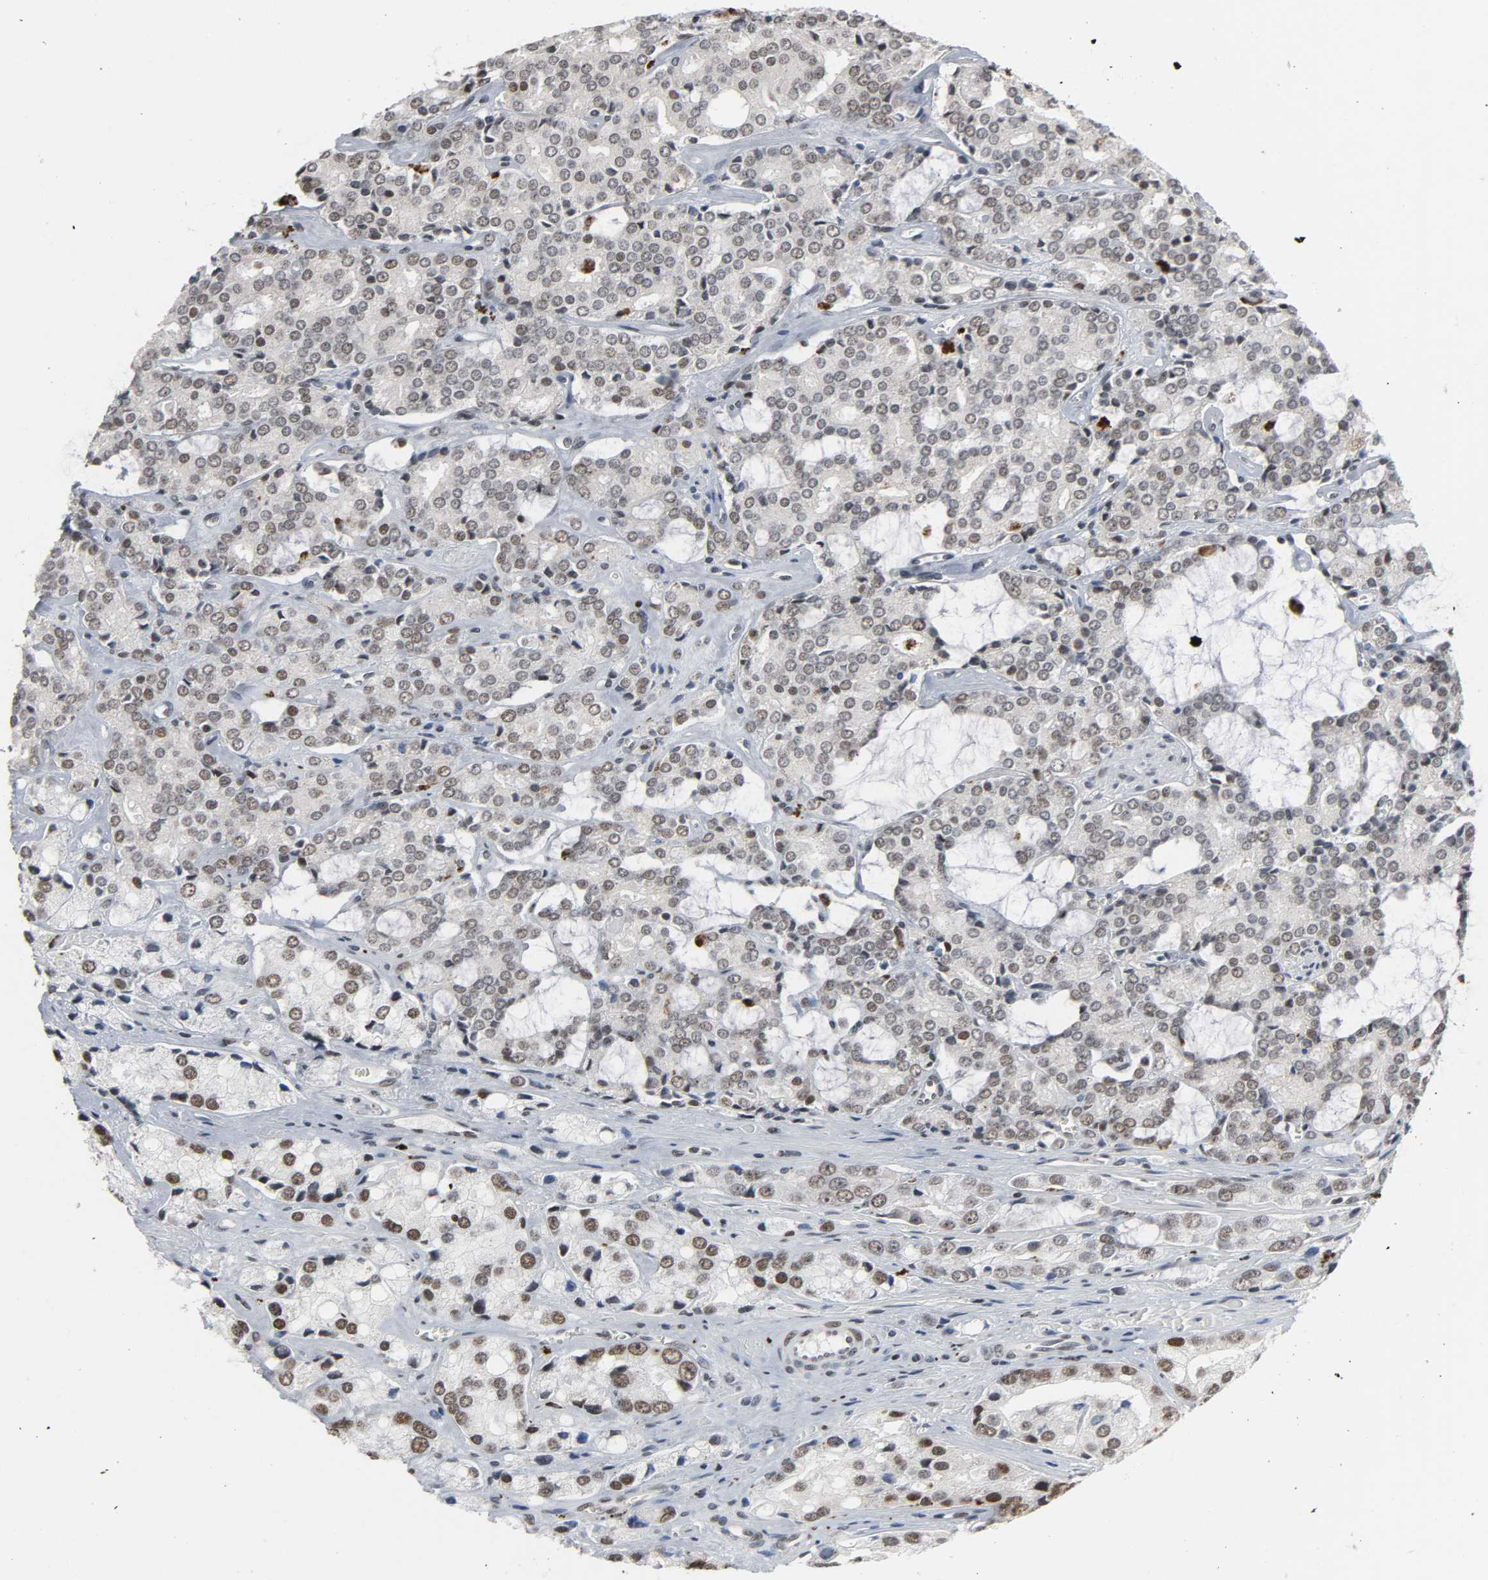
{"staining": {"intensity": "weak", "quantity": "<25%", "location": "nuclear"}, "tissue": "prostate cancer", "cell_type": "Tumor cells", "image_type": "cancer", "snomed": [{"axis": "morphology", "description": "Adenocarcinoma, High grade"}, {"axis": "topography", "description": "Prostate"}], "caption": "DAB immunohistochemical staining of human adenocarcinoma (high-grade) (prostate) displays no significant staining in tumor cells.", "gene": "DAZAP1", "patient": {"sex": "male", "age": 67}}